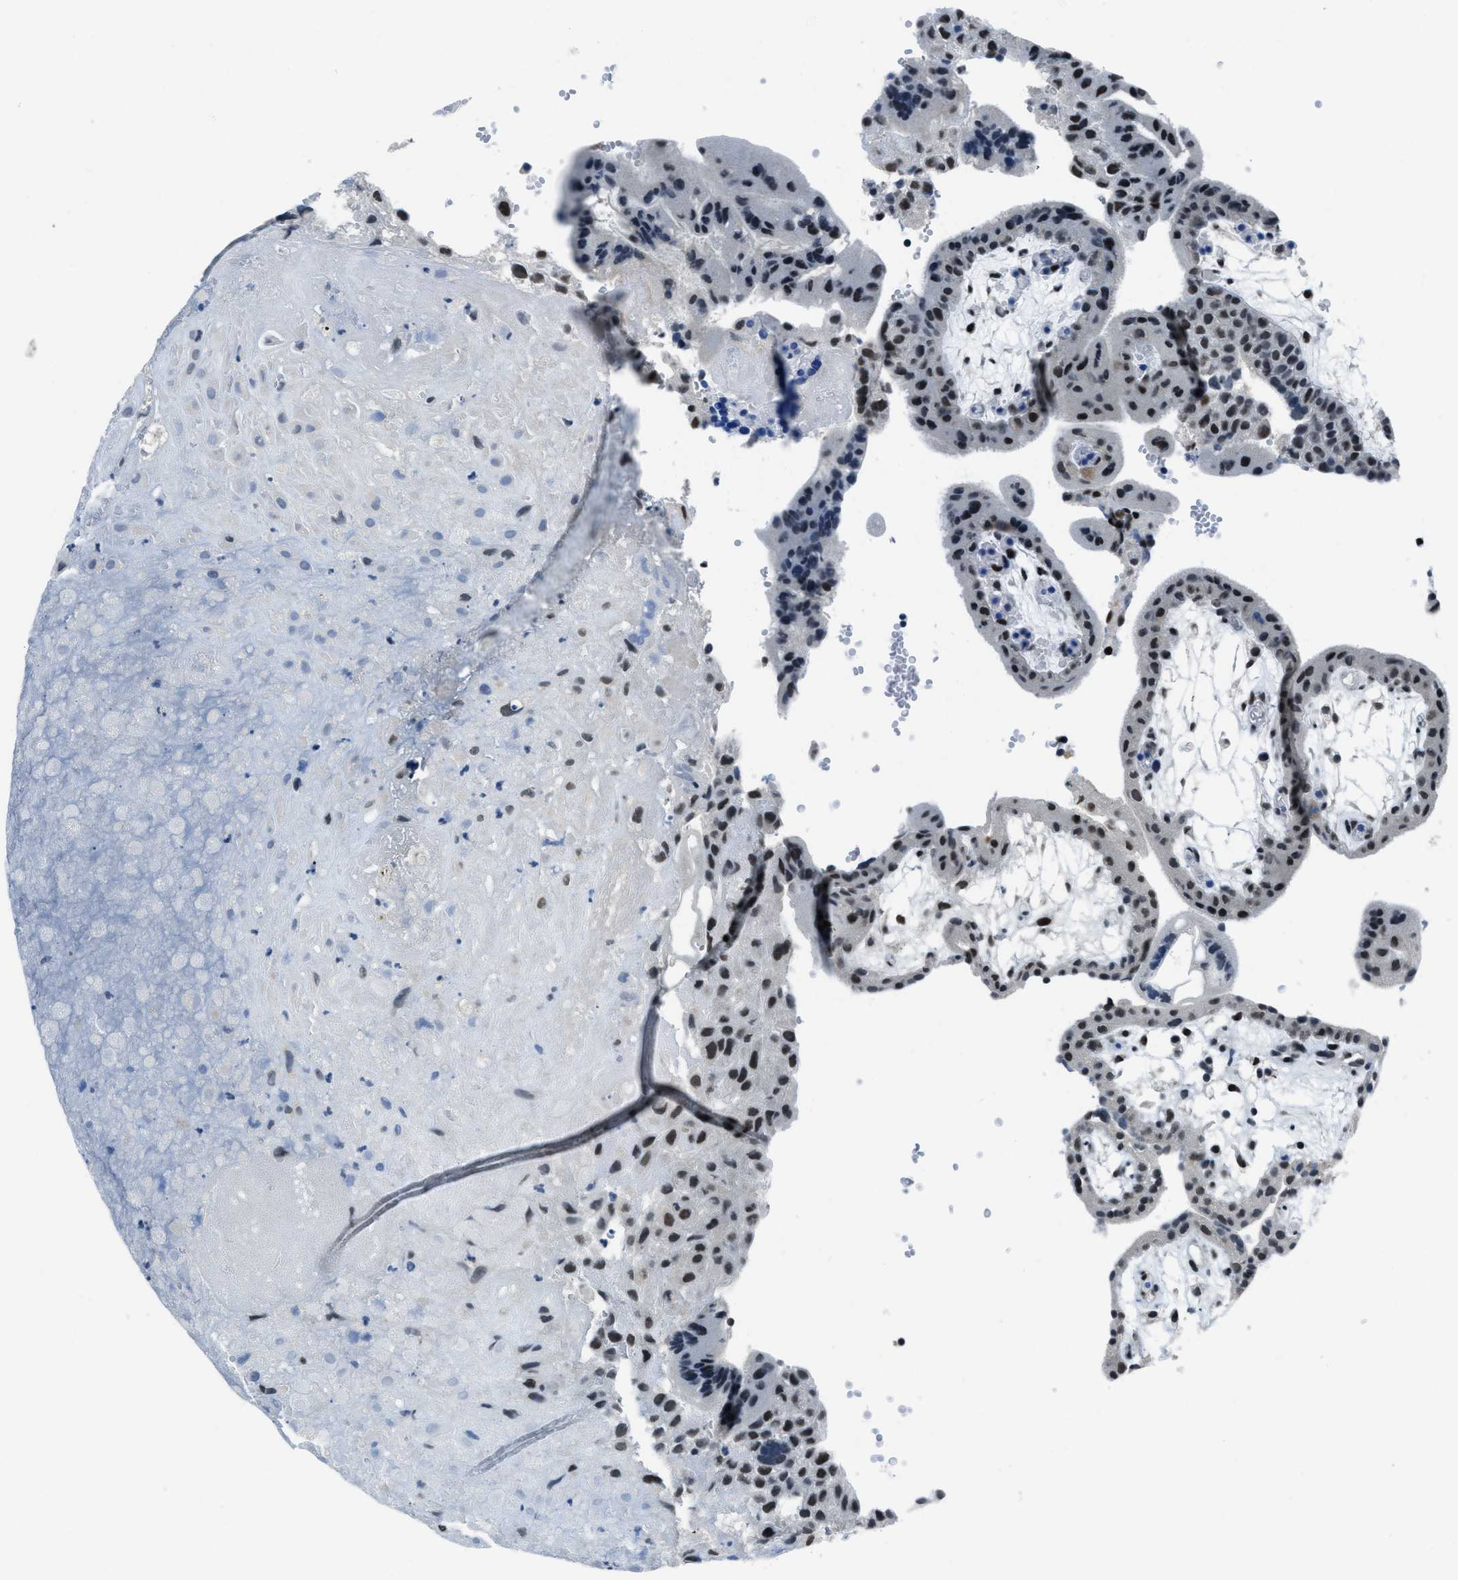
{"staining": {"intensity": "negative", "quantity": "none", "location": "none"}, "tissue": "placenta", "cell_type": "Decidual cells", "image_type": "normal", "snomed": [{"axis": "morphology", "description": "Normal tissue, NOS"}, {"axis": "topography", "description": "Placenta"}], "caption": "This histopathology image is of benign placenta stained with immunohistochemistry (IHC) to label a protein in brown with the nuclei are counter-stained blue. There is no positivity in decidual cells.", "gene": "GATAD2B", "patient": {"sex": "female", "age": 18}}